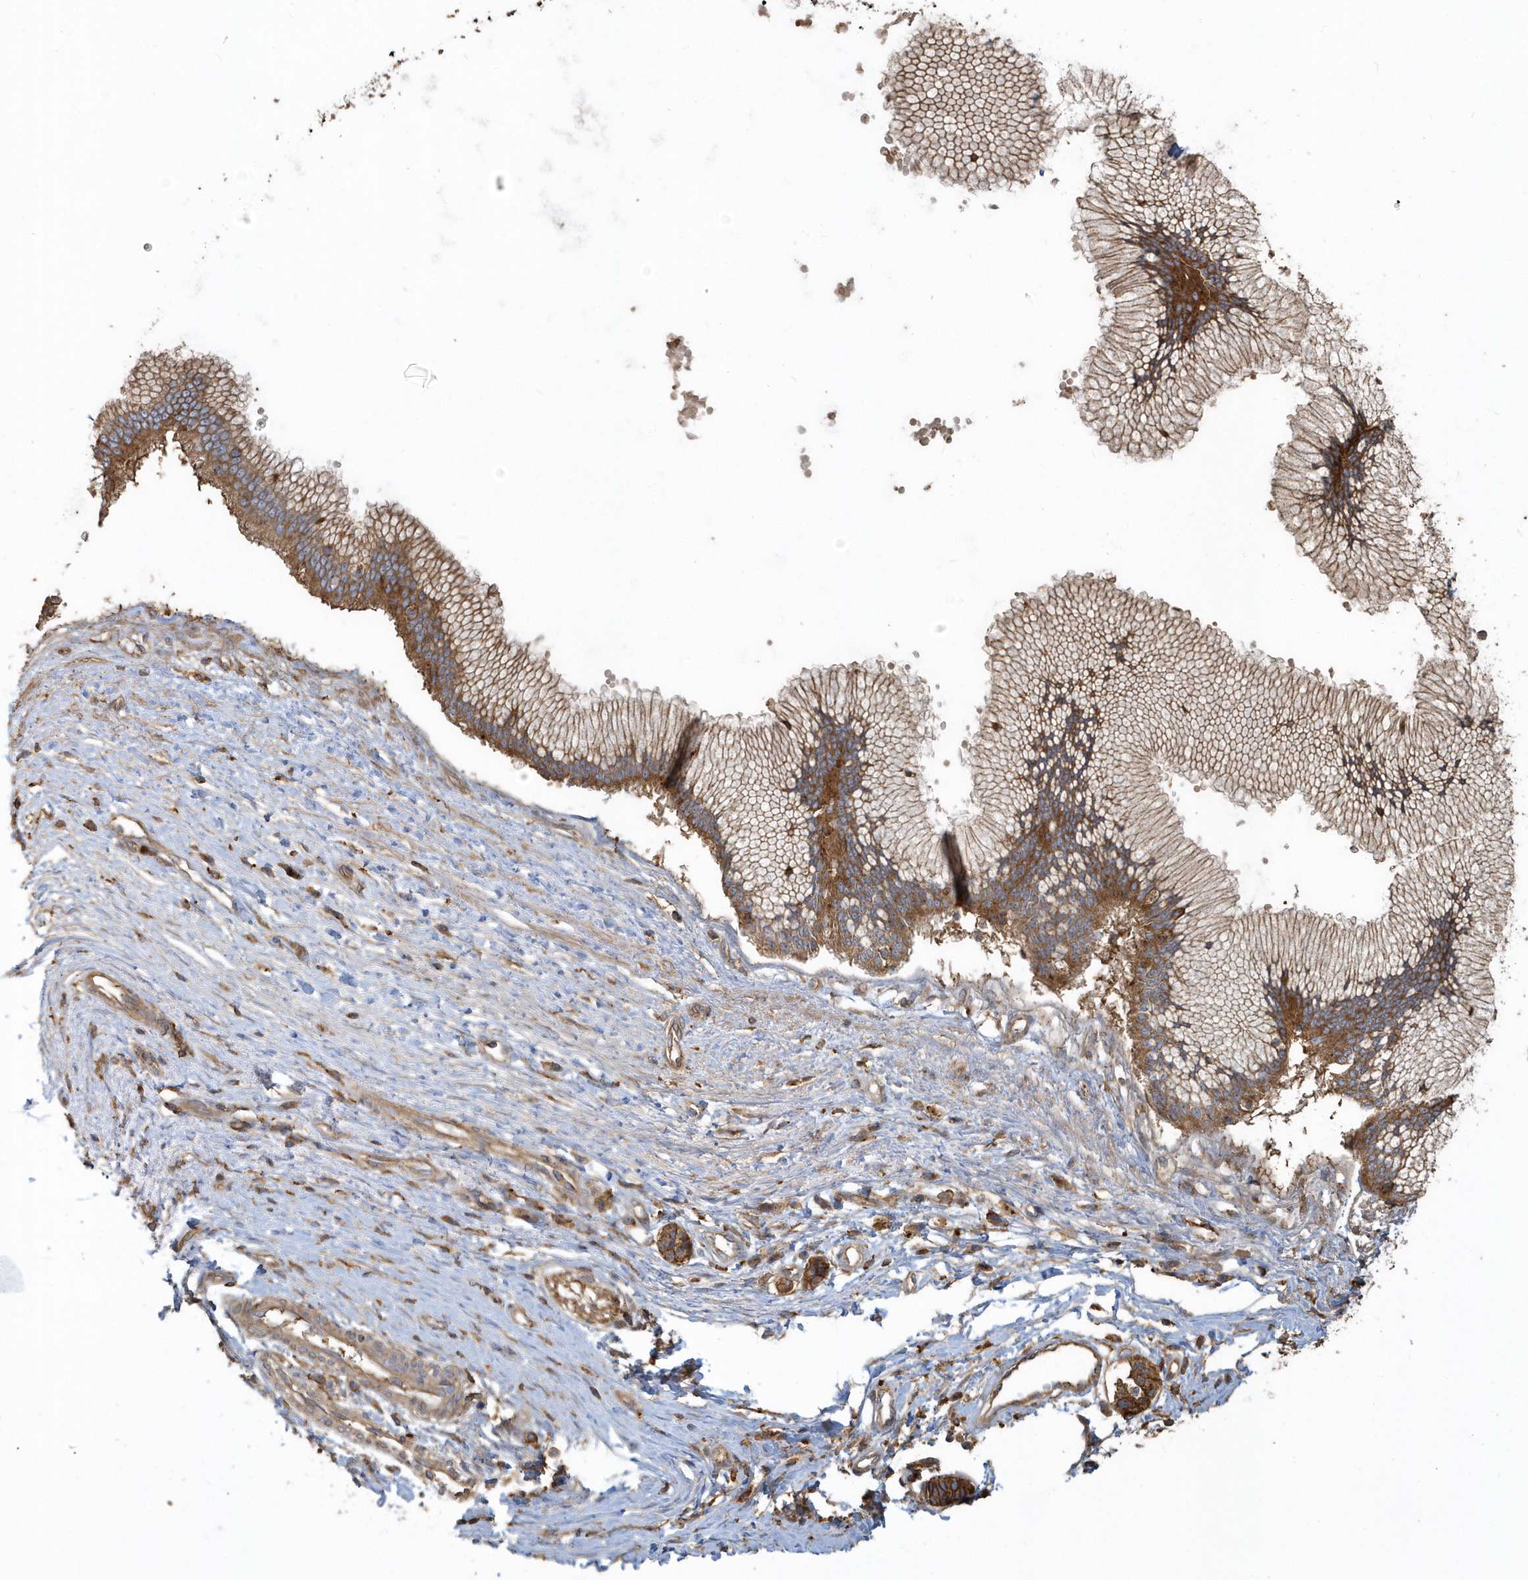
{"staining": {"intensity": "moderate", "quantity": ">75%", "location": "cytoplasmic/membranous"}, "tissue": "pancreatic cancer", "cell_type": "Tumor cells", "image_type": "cancer", "snomed": [{"axis": "morphology", "description": "Adenocarcinoma, NOS"}, {"axis": "topography", "description": "Pancreas"}], "caption": "Tumor cells demonstrate moderate cytoplasmic/membranous positivity in approximately >75% of cells in adenocarcinoma (pancreatic).", "gene": "TRAIP", "patient": {"sex": "male", "age": 68}}